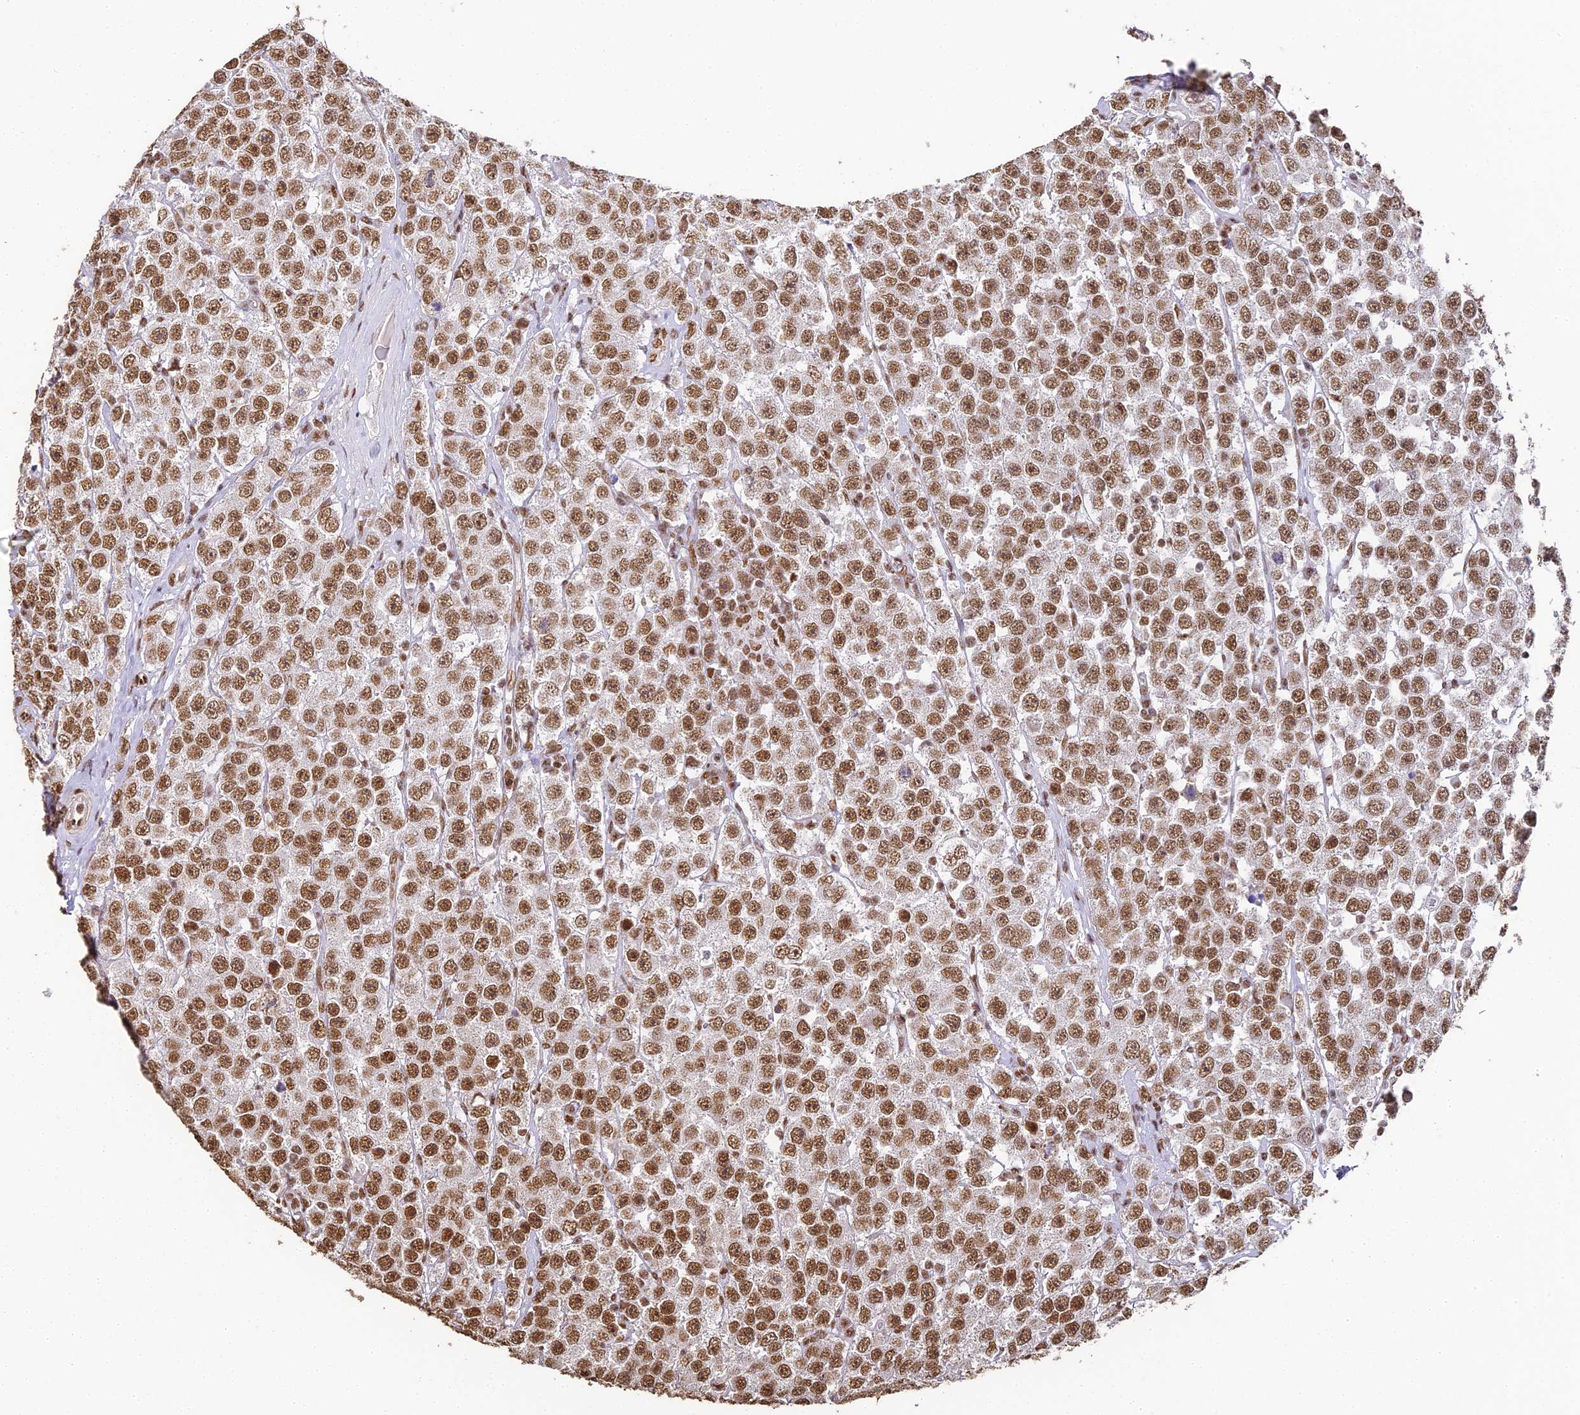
{"staining": {"intensity": "moderate", "quantity": ">75%", "location": "nuclear"}, "tissue": "testis cancer", "cell_type": "Tumor cells", "image_type": "cancer", "snomed": [{"axis": "morphology", "description": "Seminoma, NOS"}, {"axis": "topography", "description": "Testis"}], "caption": "Testis cancer (seminoma) stained with immunohistochemistry displays moderate nuclear positivity in about >75% of tumor cells.", "gene": "HNRNPA1", "patient": {"sex": "male", "age": 28}}